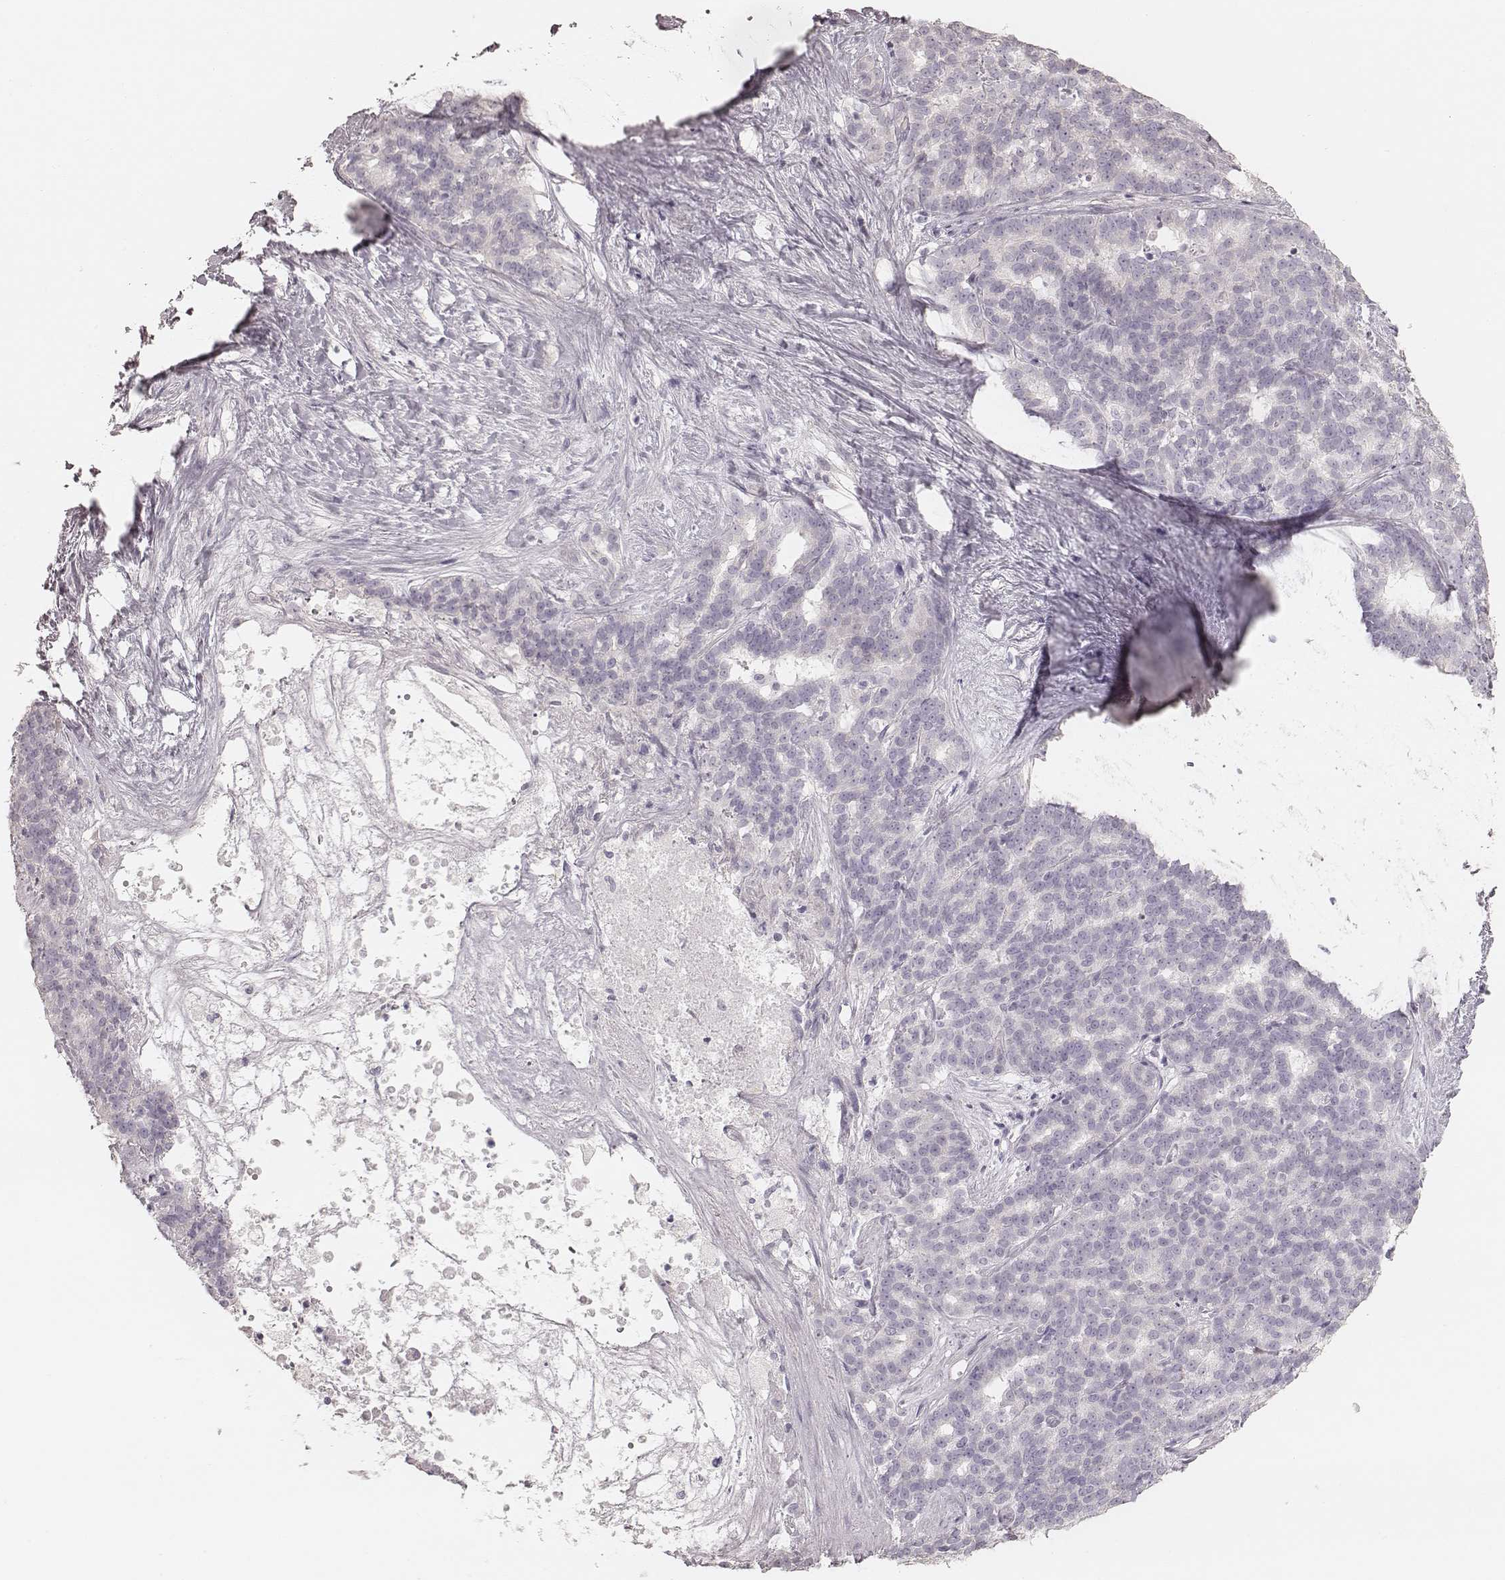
{"staining": {"intensity": "negative", "quantity": "none", "location": "none"}, "tissue": "liver cancer", "cell_type": "Tumor cells", "image_type": "cancer", "snomed": [{"axis": "morphology", "description": "Cholangiocarcinoma"}, {"axis": "topography", "description": "Liver"}], "caption": "Liver cholangiocarcinoma stained for a protein using immunohistochemistry (IHC) exhibits no staining tumor cells.", "gene": "ZP4", "patient": {"sex": "female", "age": 47}}